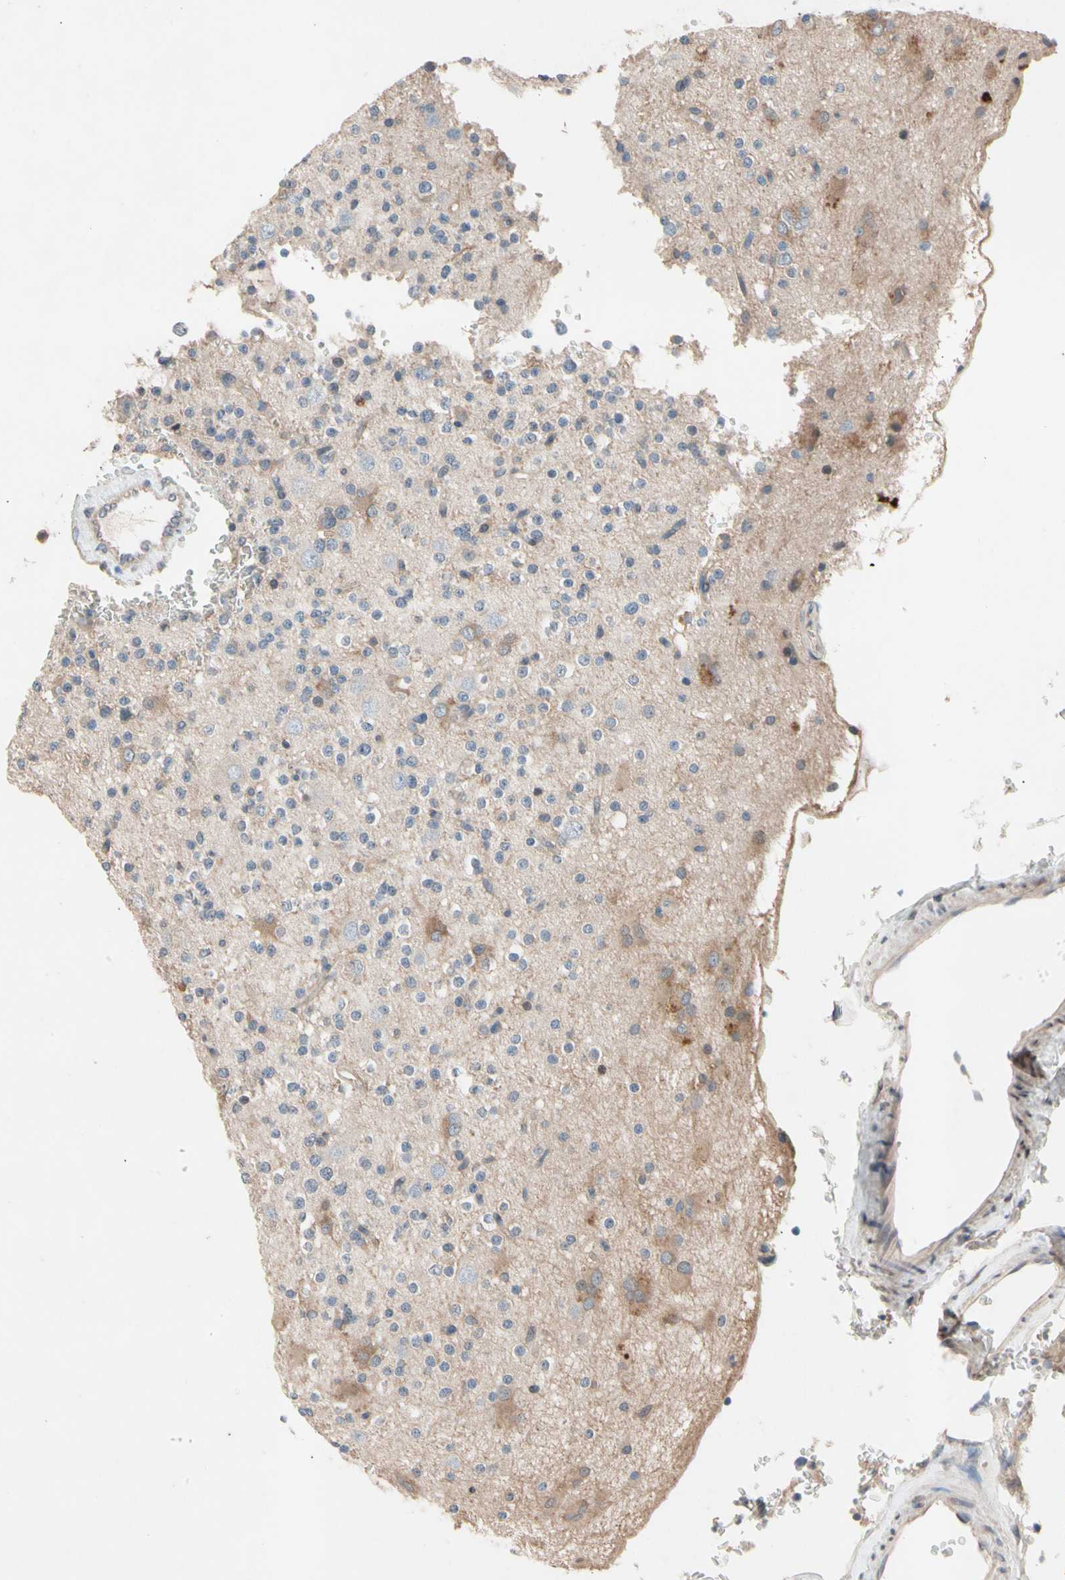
{"staining": {"intensity": "weak", "quantity": ">75%", "location": "cytoplasmic/membranous"}, "tissue": "glioma", "cell_type": "Tumor cells", "image_type": "cancer", "snomed": [{"axis": "morphology", "description": "Glioma, malignant, High grade"}, {"axis": "topography", "description": "Brain"}], "caption": "A brown stain highlights weak cytoplasmic/membranous positivity of a protein in human glioma tumor cells. (brown staining indicates protein expression, while blue staining denotes nuclei).", "gene": "PRDX4", "patient": {"sex": "male", "age": 47}}